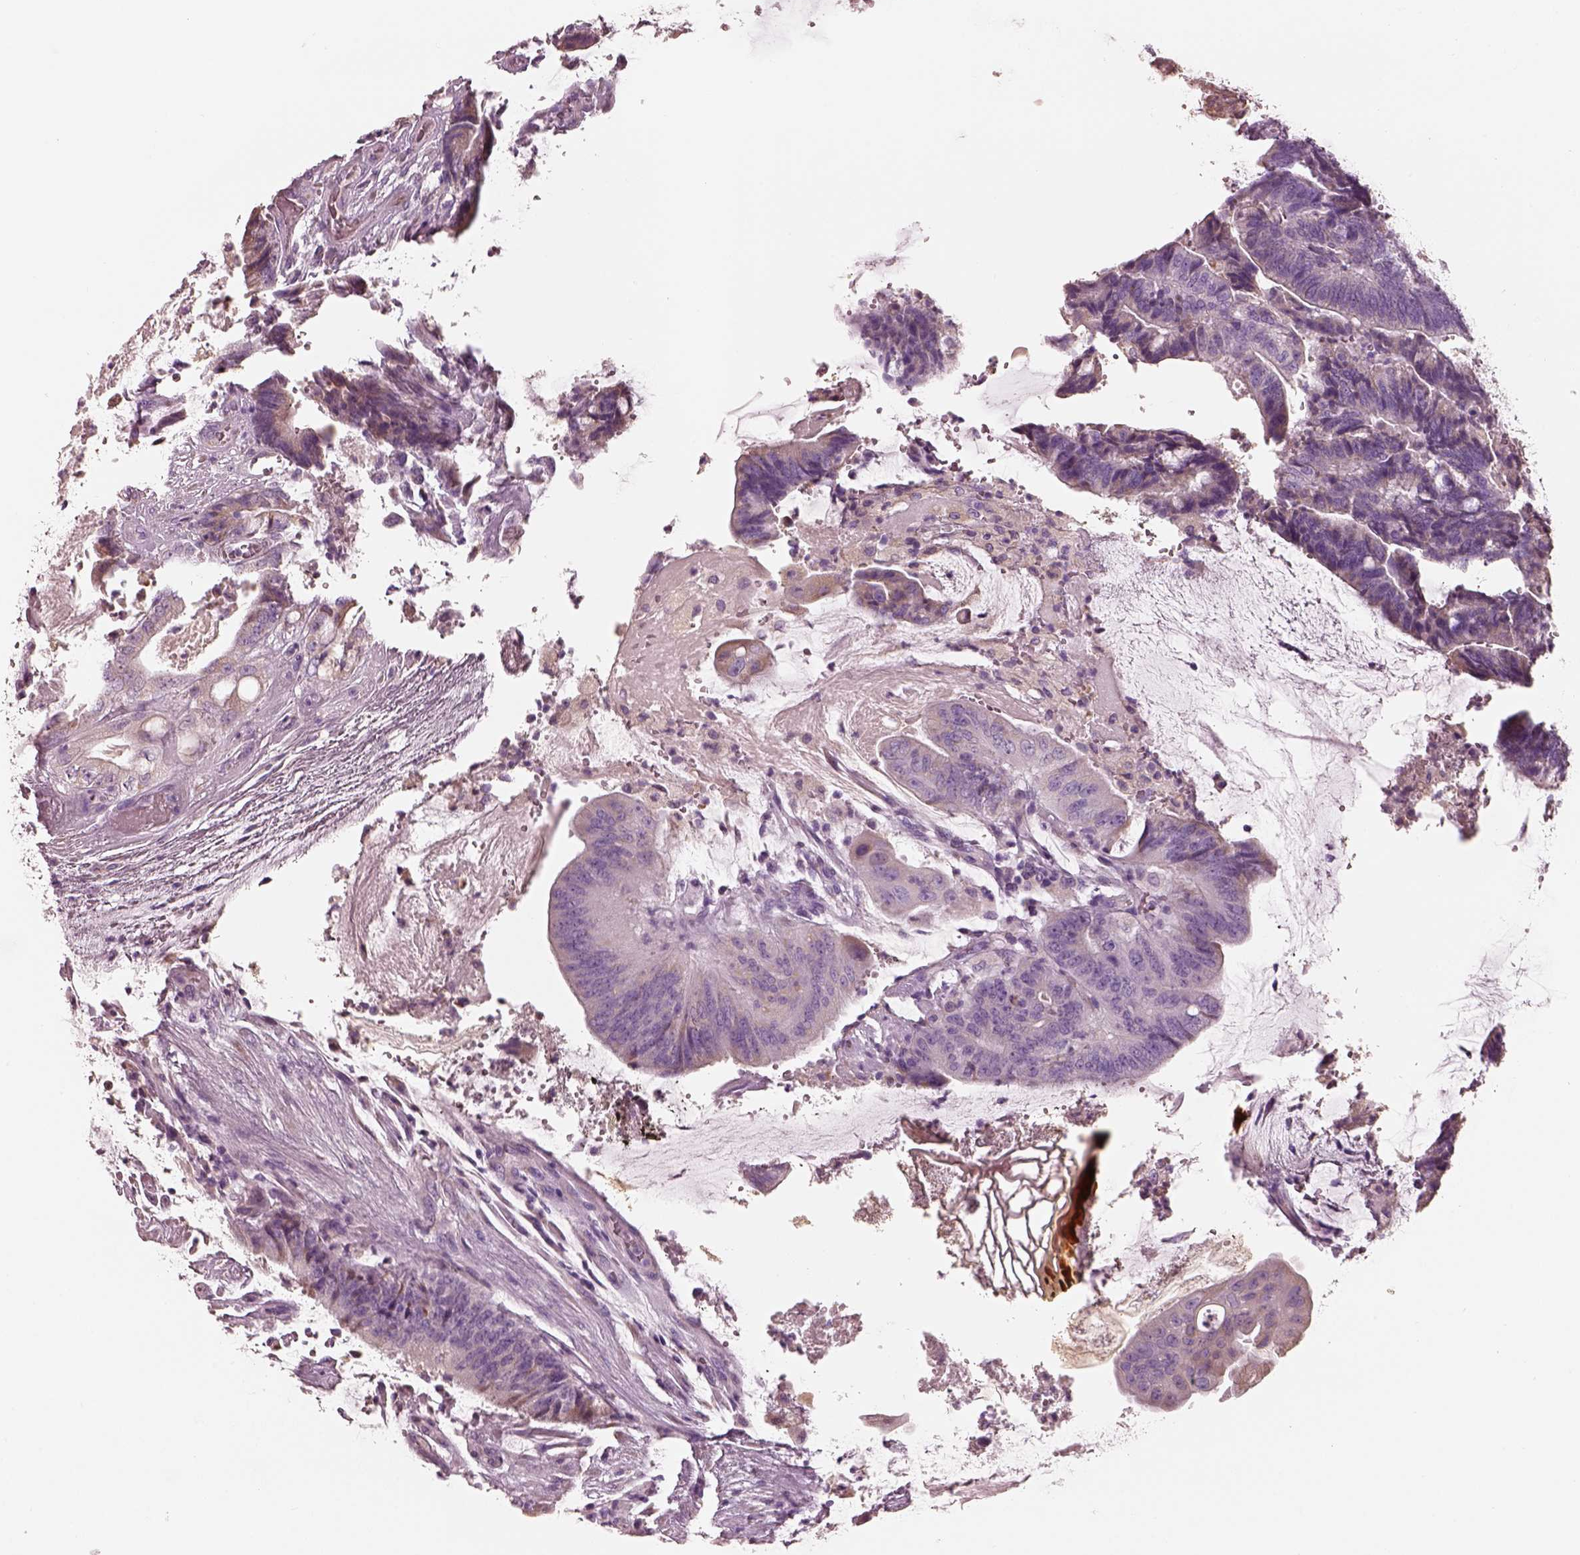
{"staining": {"intensity": "negative", "quantity": "none", "location": "none"}, "tissue": "colorectal cancer", "cell_type": "Tumor cells", "image_type": "cancer", "snomed": [{"axis": "morphology", "description": "Adenocarcinoma, NOS"}, {"axis": "topography", "description": "Colon"}], "caption": "A photomicrograph of human colorectal cancer (adenocarcinoma) is negative for staining in tumor cells. (DAB immunohistochemistry (IHC) visualized using brightfield microscopy, high magnification).", "gene": "PNOC", "patient": {"sex": "female", "age": 43}}